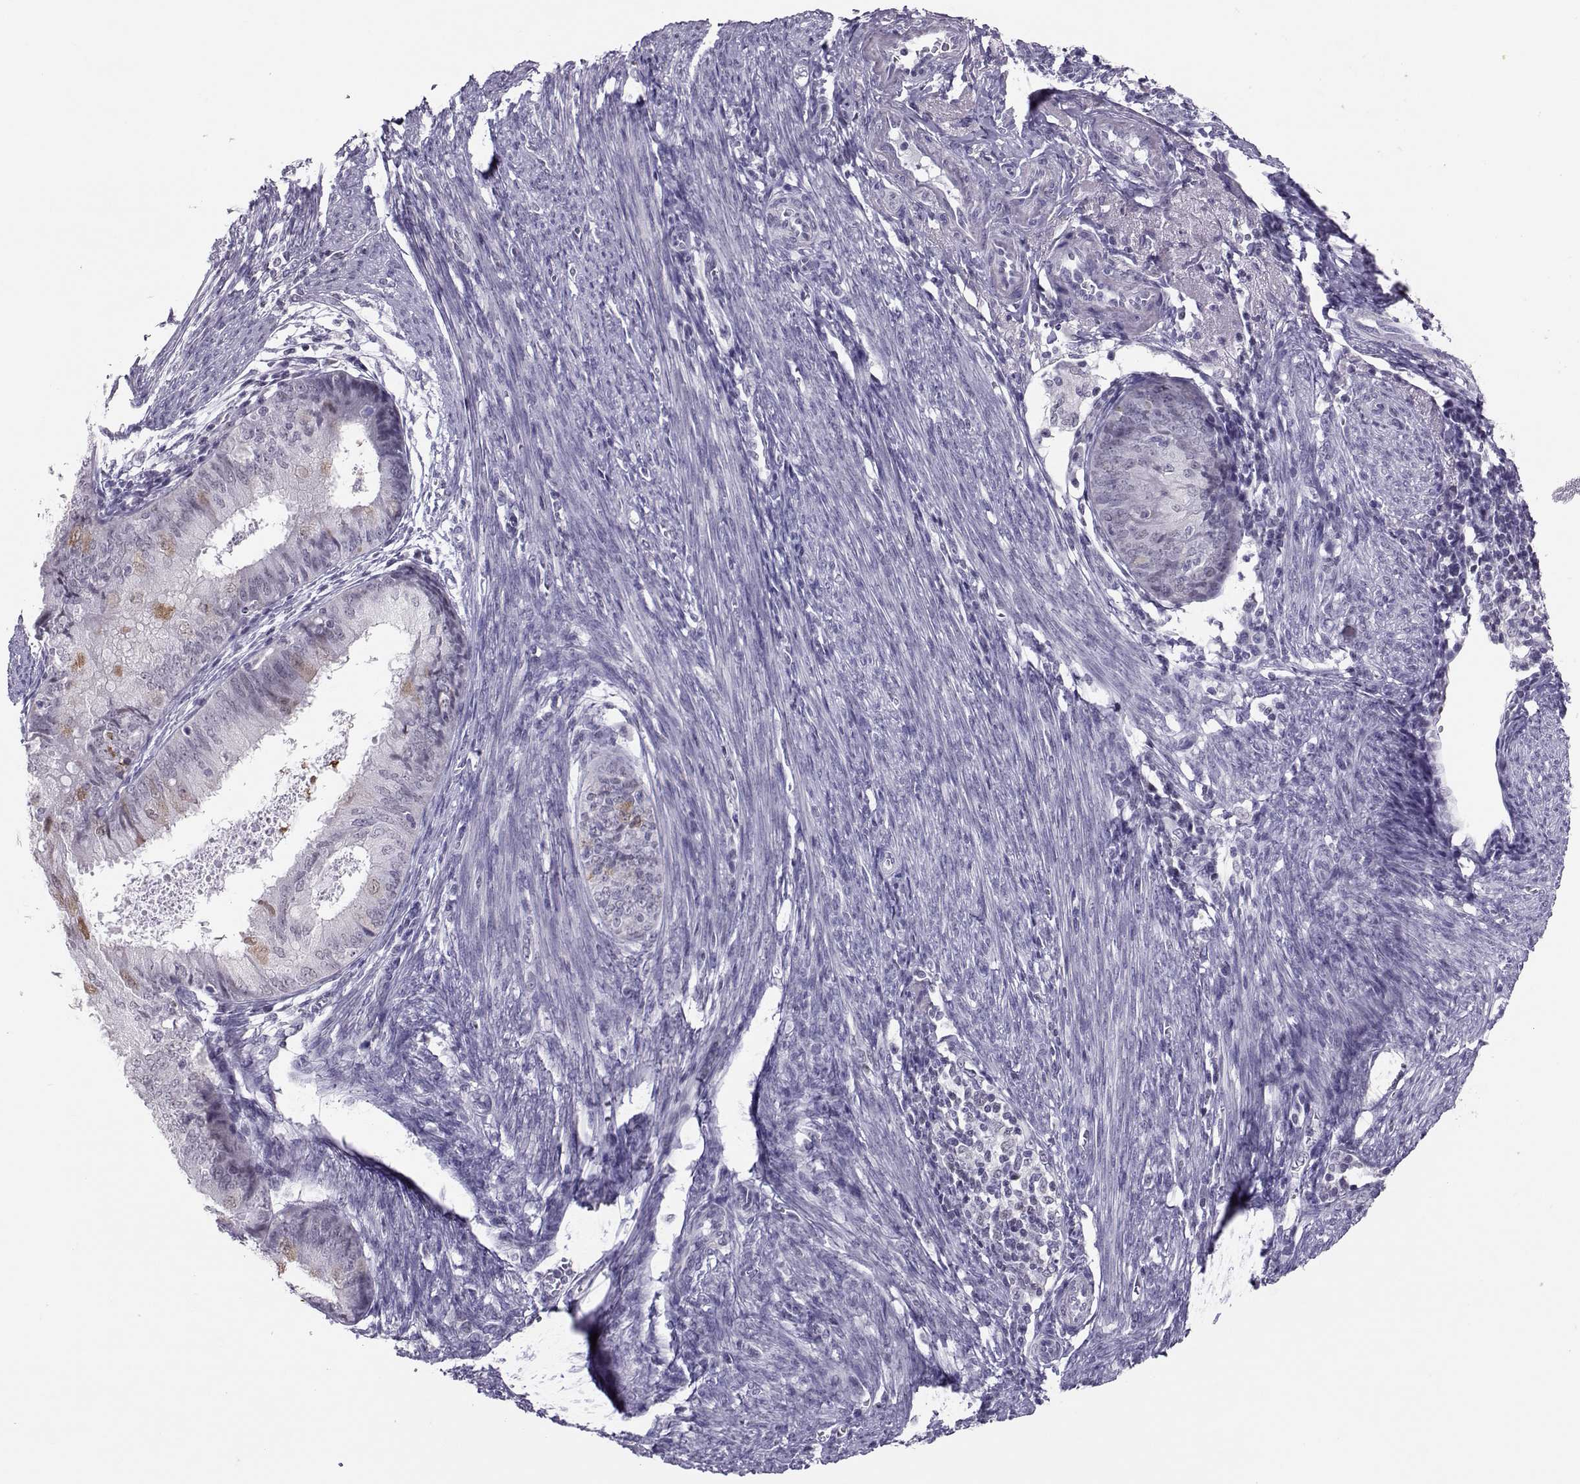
{"staining": {"intensity": "moderate", "quantity": "<25%", "location": "cytoplasmic/membranous"}, "tissue": "endometrial cancer", "cell_type": "Tumor cells", "image_type": "cancer", "snomed": [{"axis": "morphology", "description": "Adenocarcinoma, NOS"}, {"axis": "topography", "description": "Endometrium"}], "caption": "A micrograph showing moderate cytoplasmic/membranous staining in approximately <25% of tumor cells in endometrial cancer, as visualized by brown immunohistochemical staining.", "gene": "DNAAF1", "patient": {"sex": "female", "age": 57}}